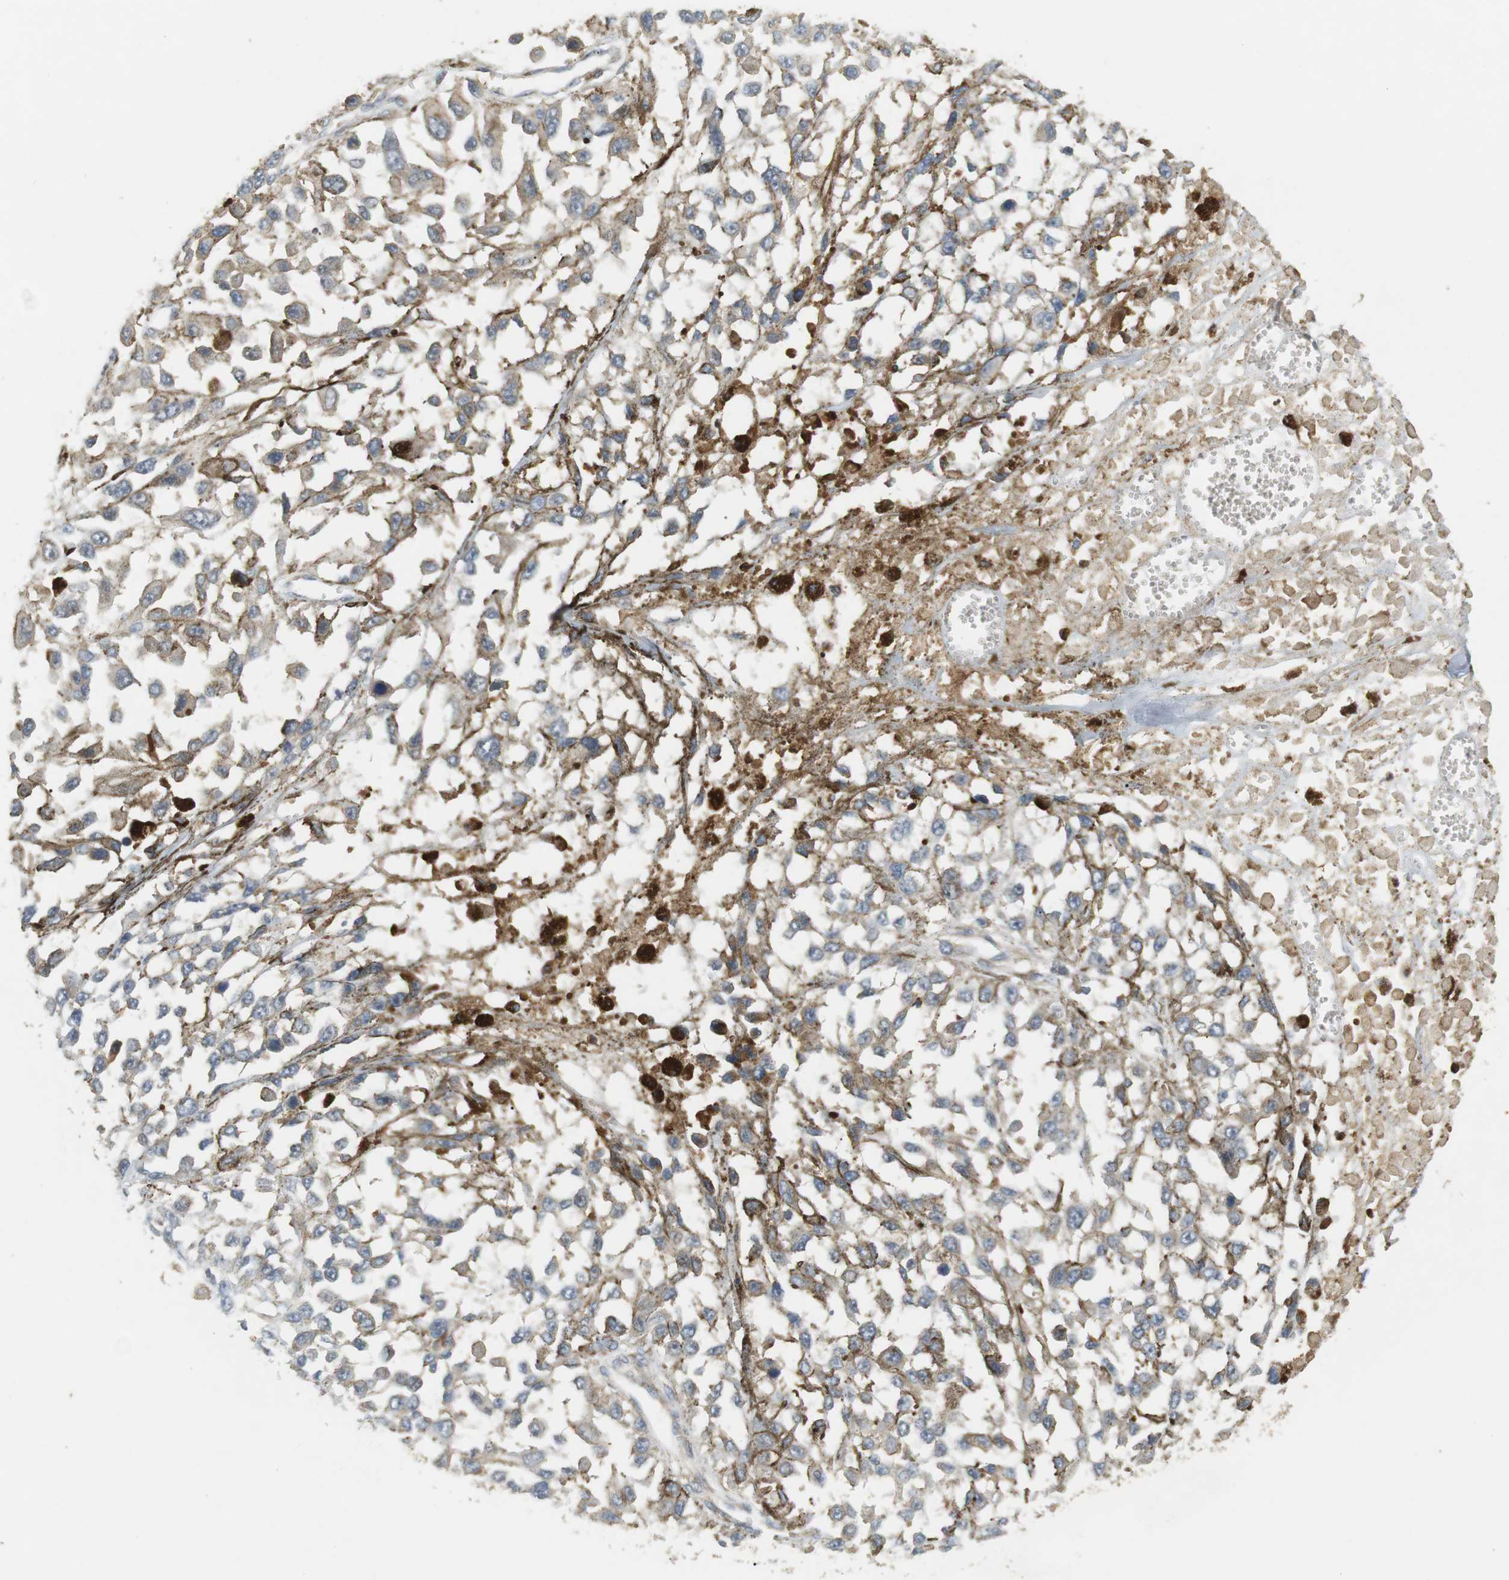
{"staining": {"intensity": "weak", "quantity": ">75%", "location": "cytoplasmic/membranous"}, "tissue": "melanoma", "cell_type": "Tumor cells", "image_type": "cancer", "snomed": [{"axis": "morphology", "description": "Malignant melanoma, Metastatic site"}, {"axis": "topography", "description": "Lymph node"}], "caption": "Protein expression by immunohistochemistry (IHC) exhibits weak cytoplasmic/membranous staining in approximately >75% of tumor cells in melanoma.", "gene": "P2RY1", "patient": {"sex": "male", "age": 59}}